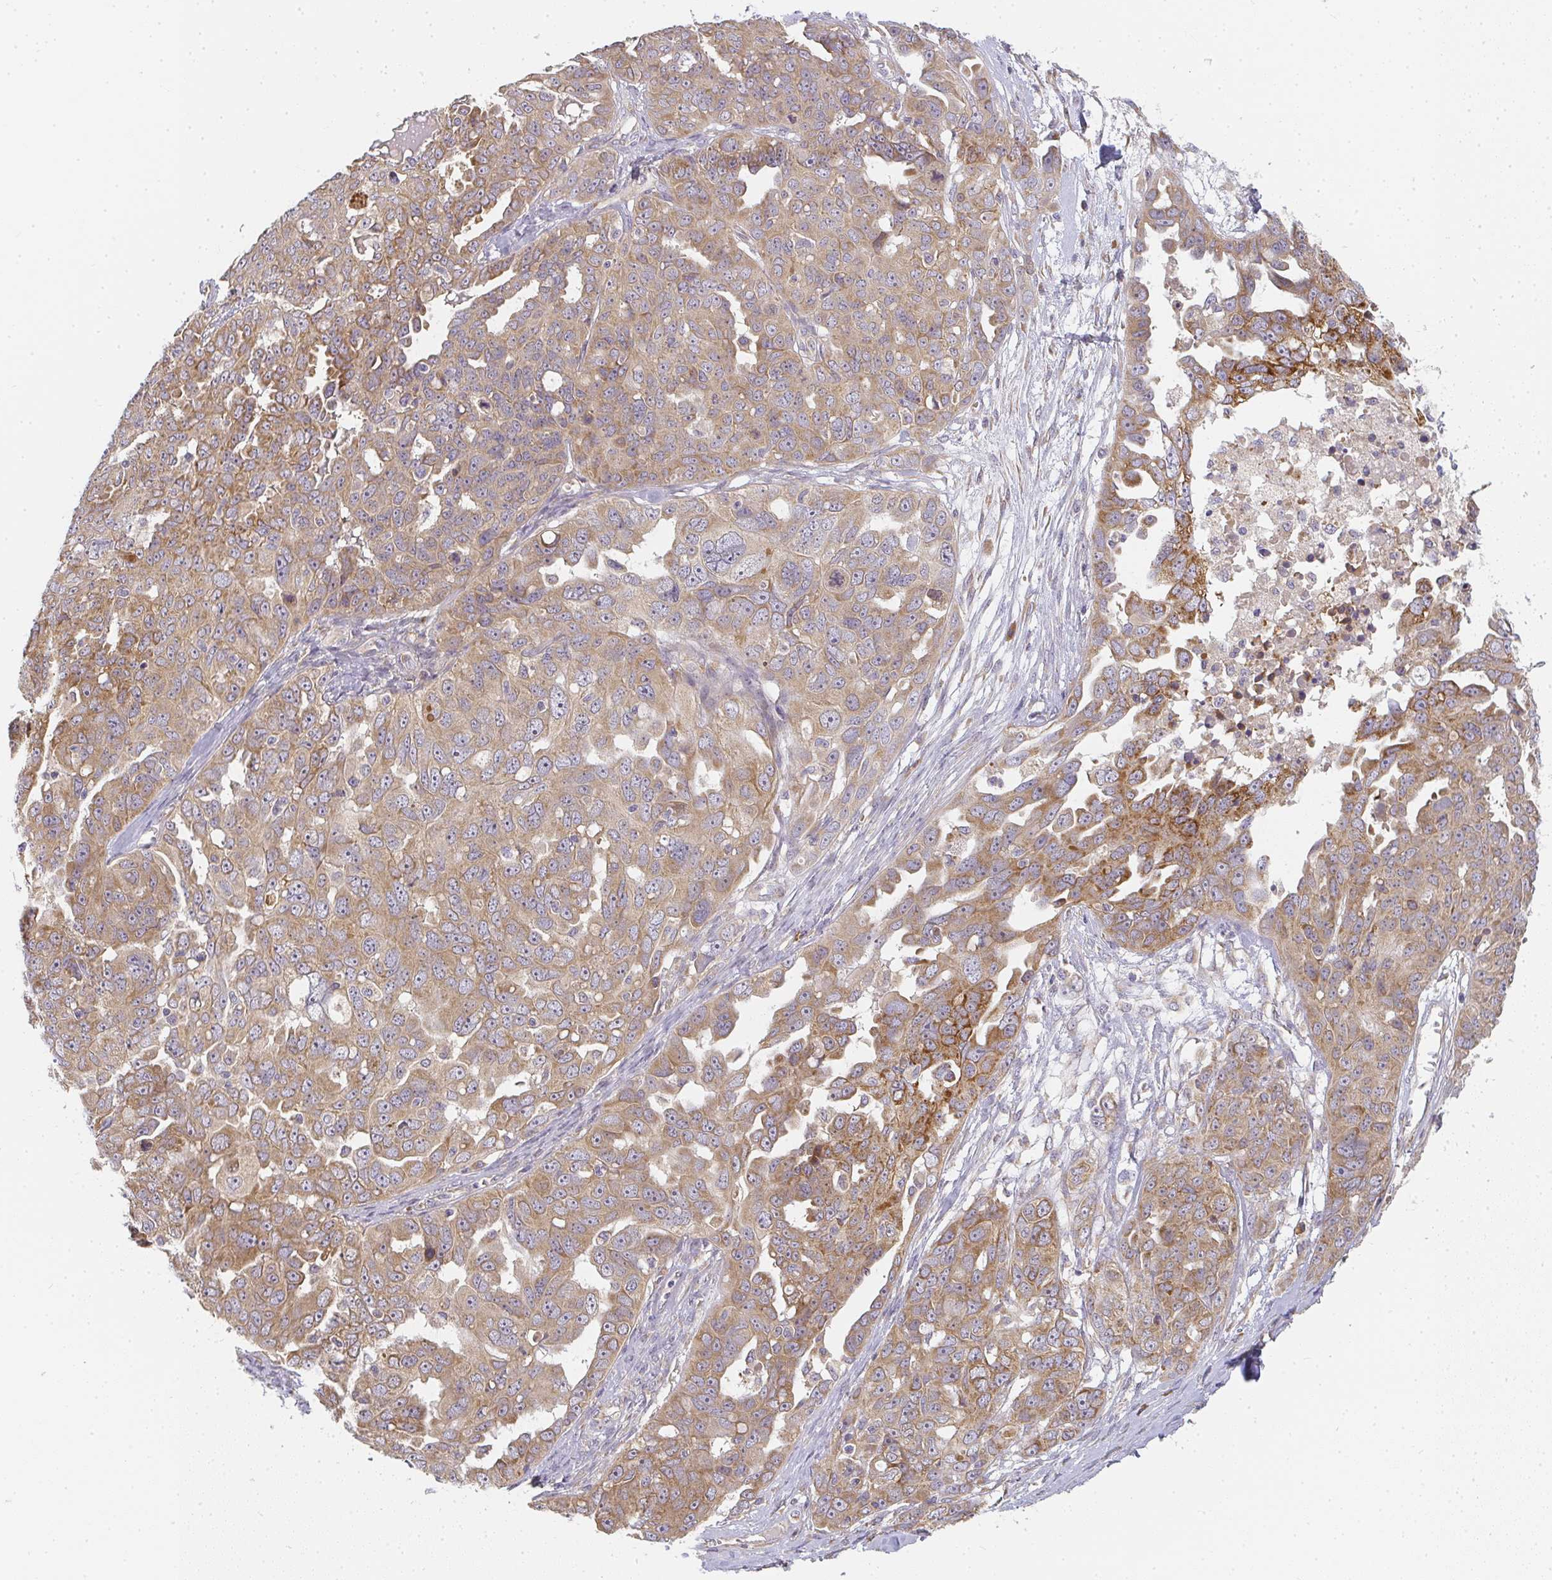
{"staining": {"intensity": "moderate", "quantity": ">75%", "location": "cytoplasmic/membranous"}, "tissue": "ovarian cancer", "cell_type": "Tumor cells", "image_type": "cancer", "snomed": [{"axis": "morphology", "description": "Carcinoma, endometroid"}, {"axis": "topography", "description": "Ovary"}], "caption": "IHC histopathology image of neoplastic tissue: human ovarian cancer (endometroid carcinoma) stained using immunohistochemistry demonstrates medium levels of moderate protein expression localized specifically in the cytoplasmic/membranous of tumor cells, appearing as a cytoplasmic/membranous brown color.", "gene": "SLC35B3", "patient": {"sex": "female", "age": 70}}